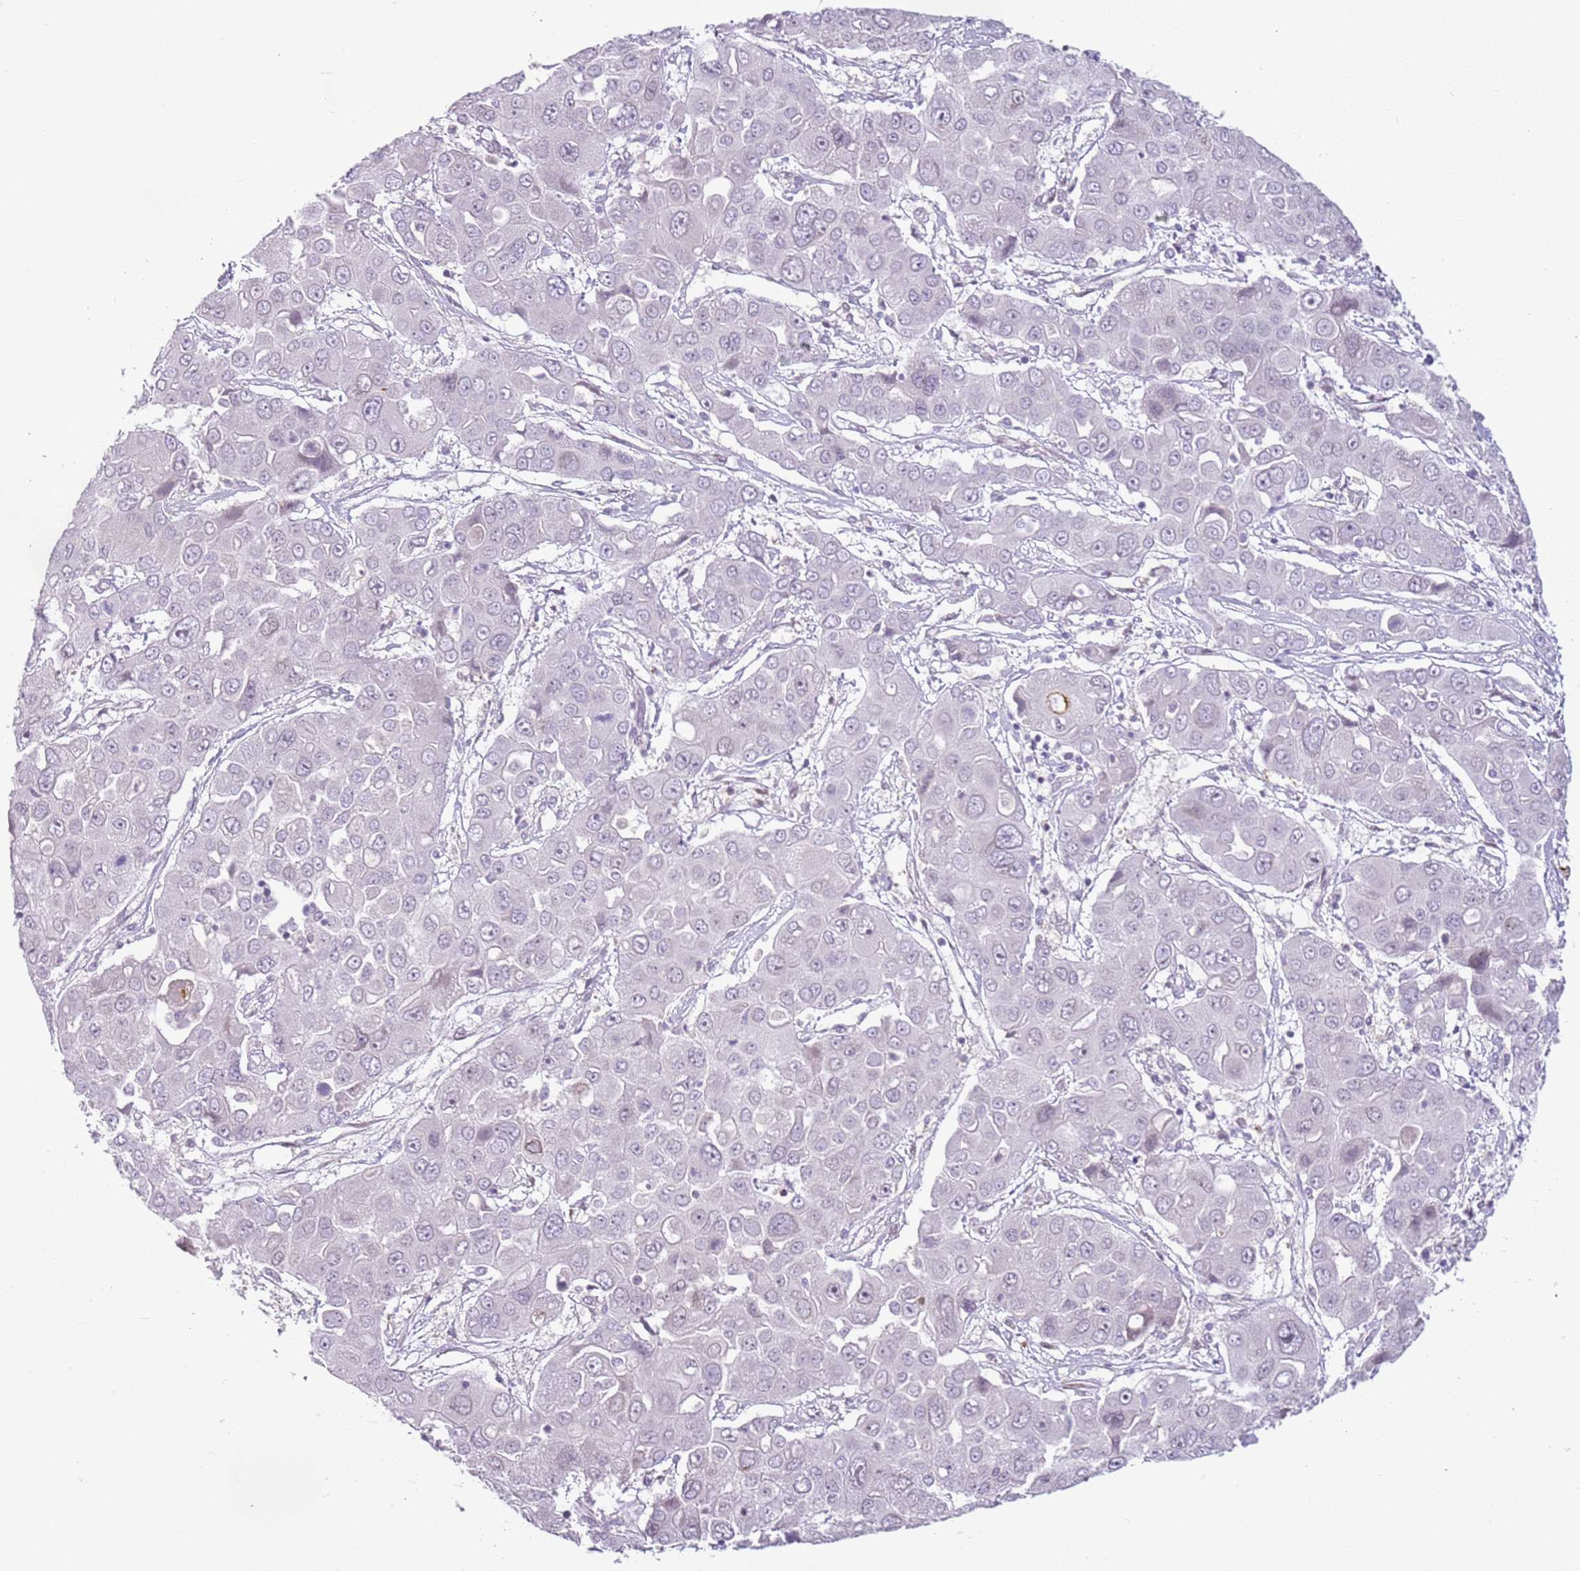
{"staining": {"intensity": "negative", "quantity": "none", "location": "none"}, "tissue": "liver cancer", "cell_type": "Tumor cells", "image_type": "cancer", "snomed": [{"axis": "morphology", "description": "Cholangiocarcinoma"}, {"axis": "topography", "description": "Liver"}], "caption": "Protein analysis of cholangiocarcinoma (liver) exhibits no significant staining in tumor cells.", "gene": "DEFB116", "patient": {"sex": "male", "age": 67}}